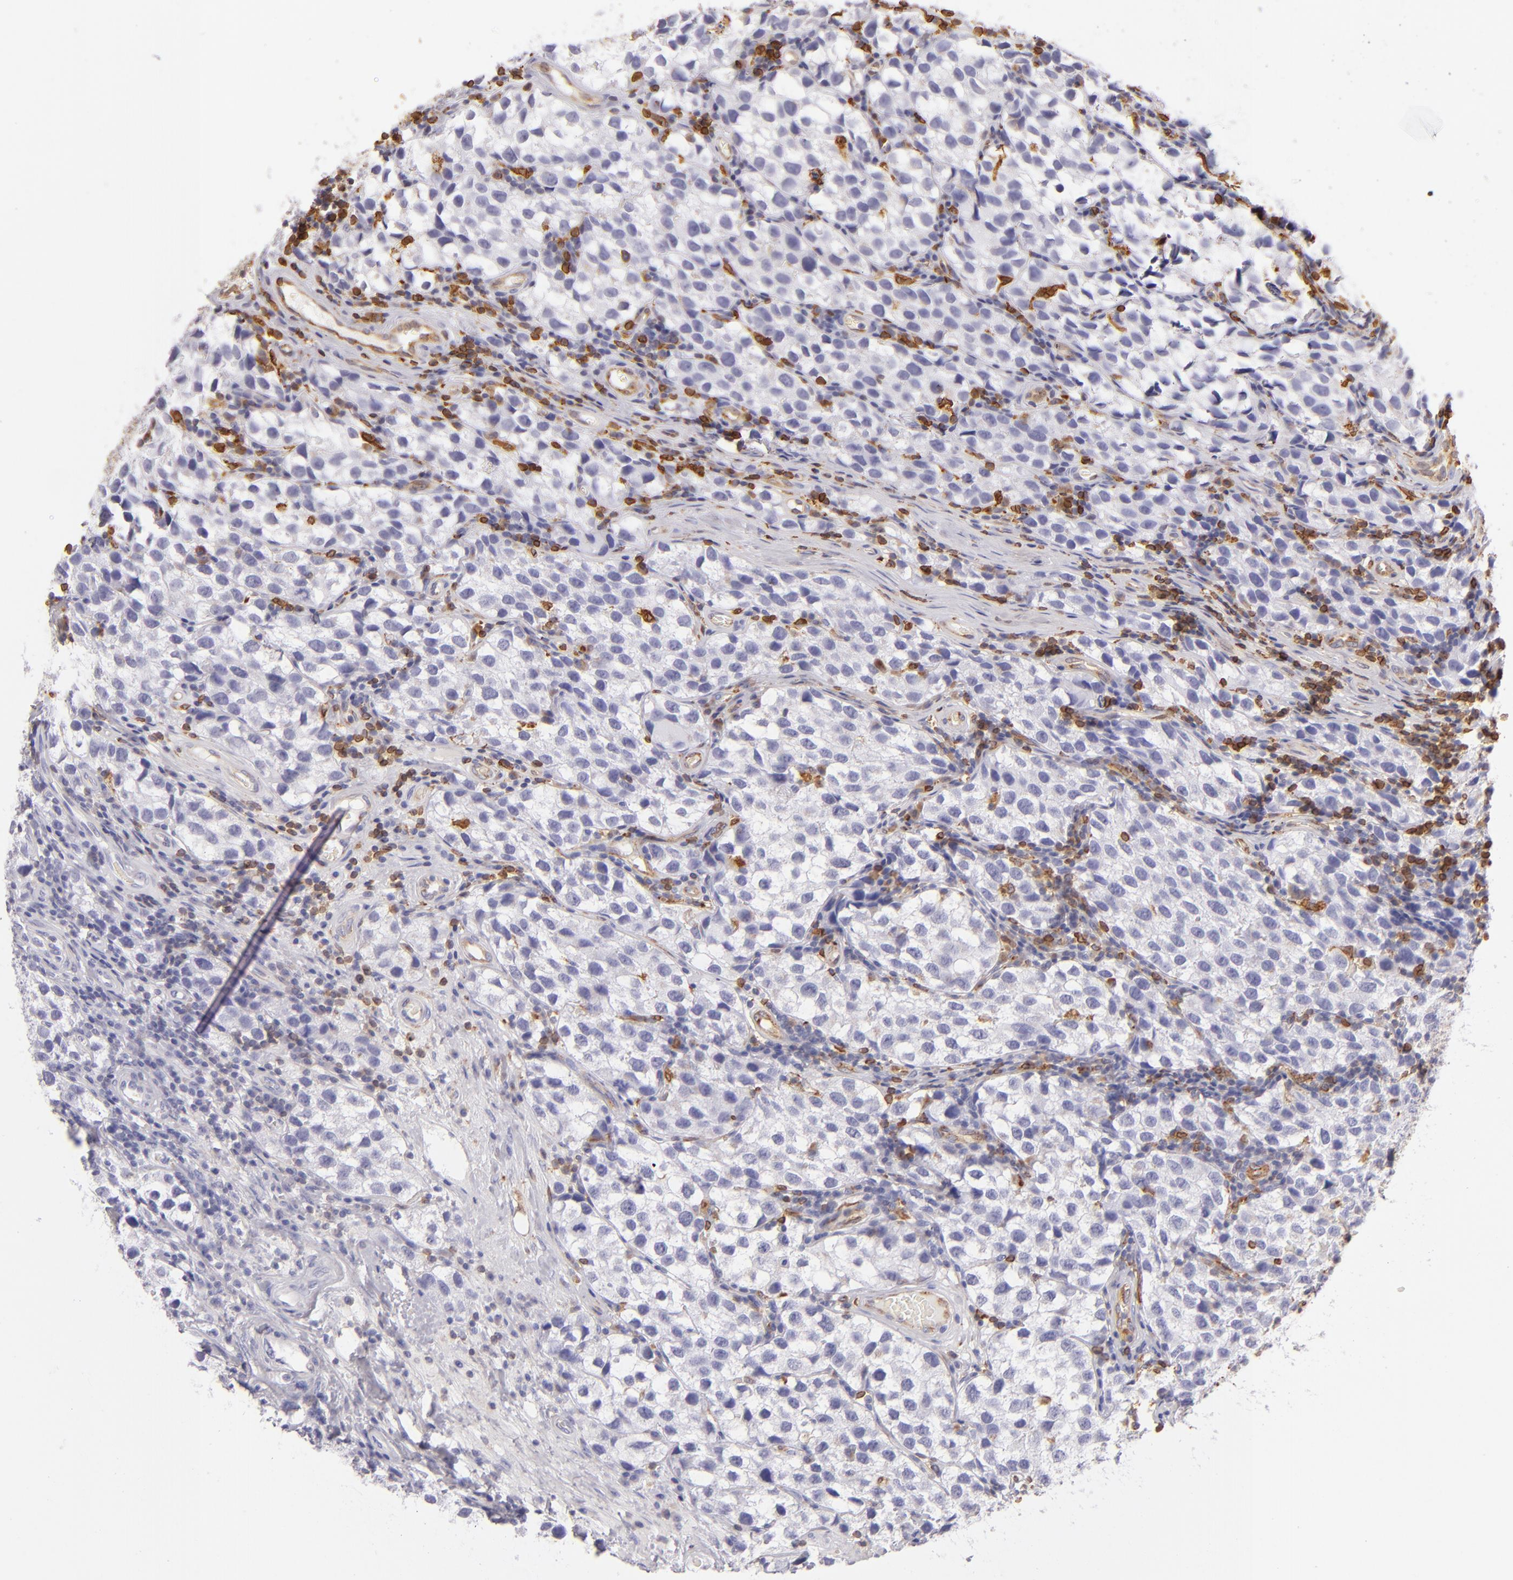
{"staining": {"intensity": "negative", "quantity": "none", "location": "none"}, "tissue": "testis cancer", "cell_type": "Tumor cells", "image_type": "cancer", "snomed": [{"axis": "morphology", "description": "Seminoma, NOS"}, {"axis": "topography", "description": "Testis"}], "caption": "Tumor cells are negative for protein expression in human testis cancer (seminoma). (DAB (3,3'-diaminobenzidine) IHC with hematoxylin counter stain).", "gene": "CD74", "patient": {"sex": "male", "age": 39}}